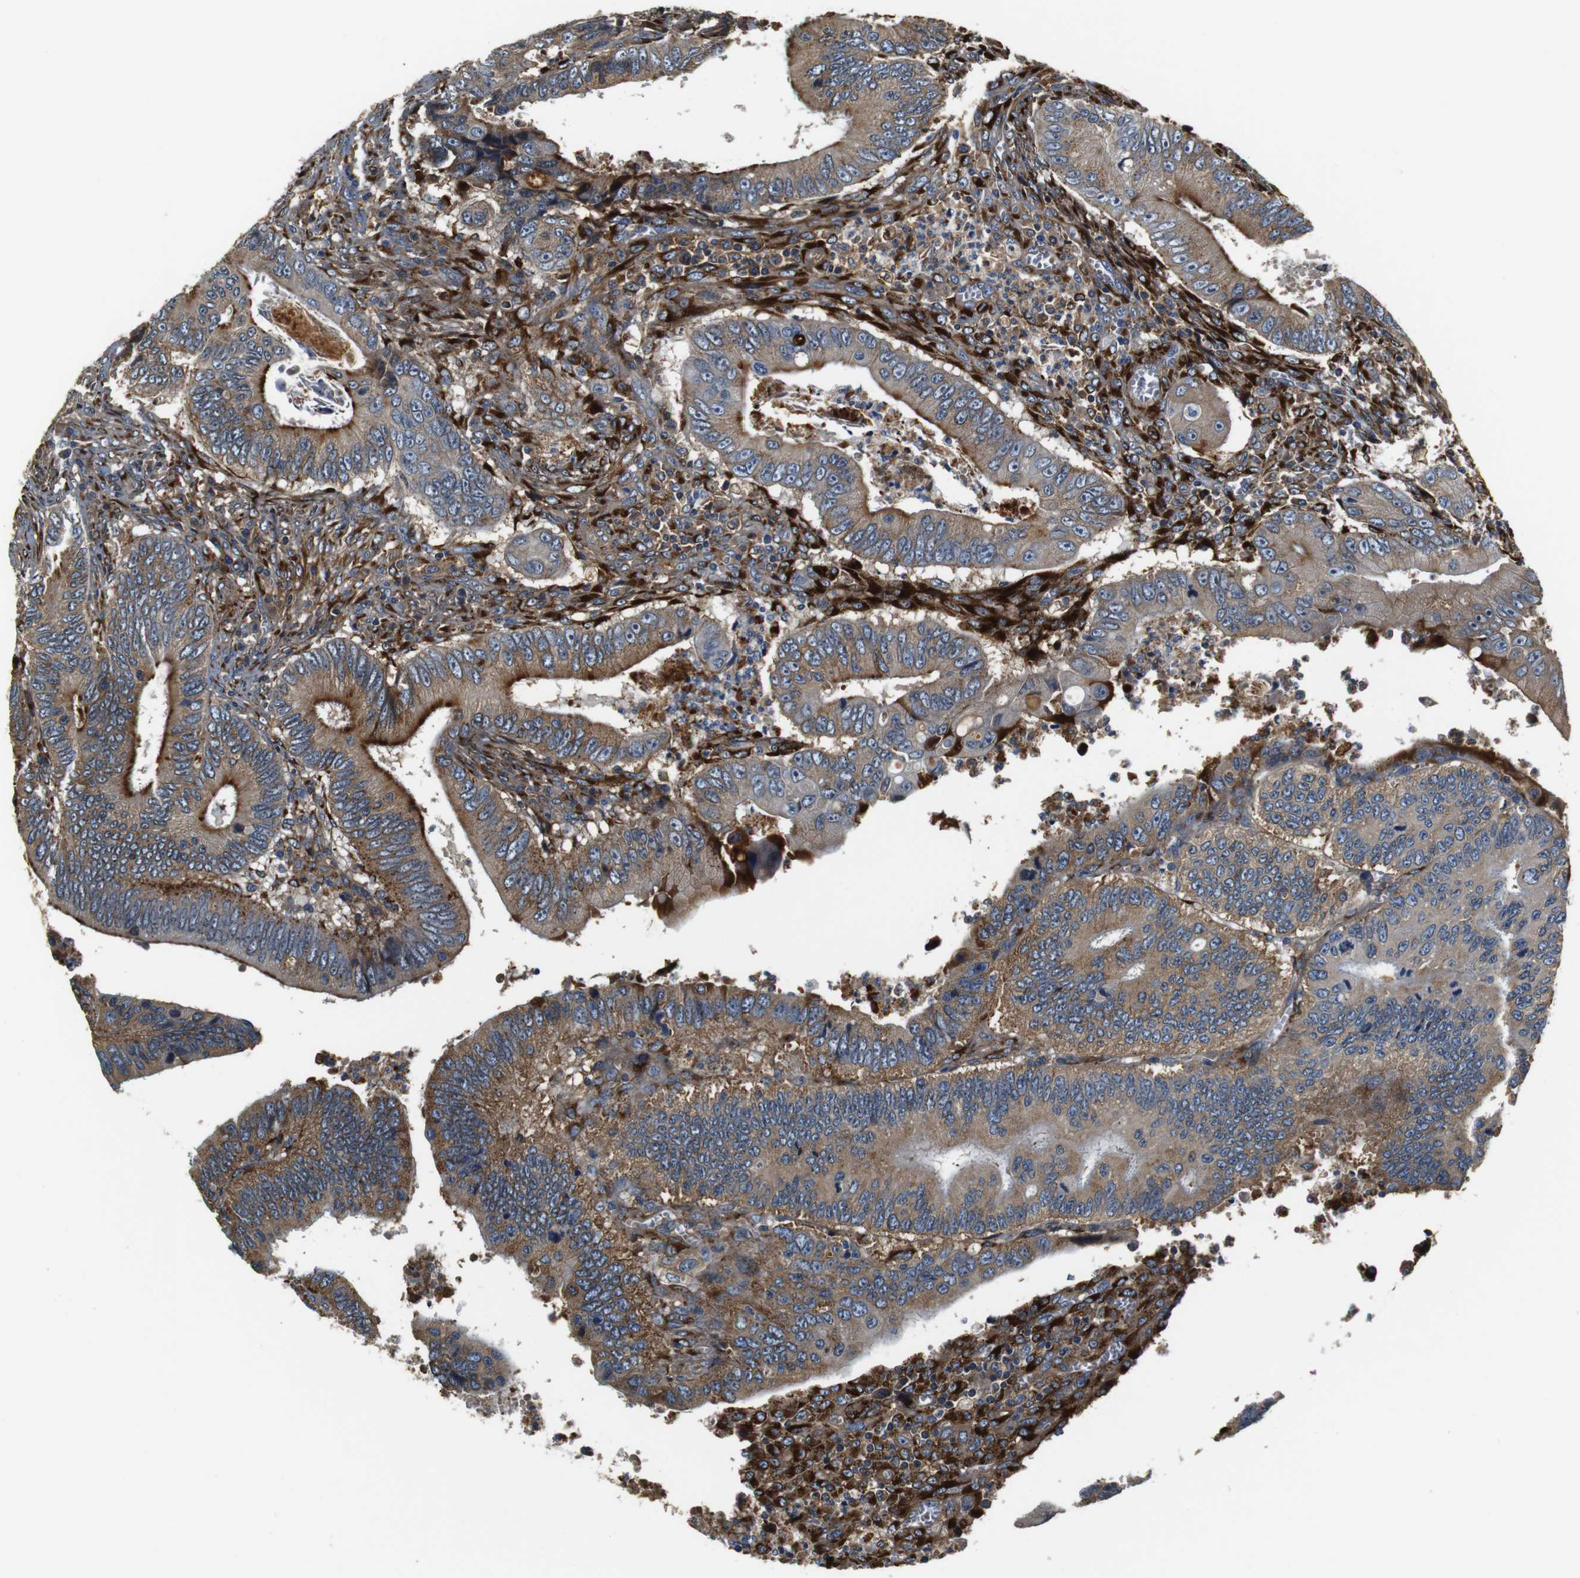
{"staining": {"intensity": "moderate", "quantity": ">75%", "location": "cytoplasmic/membranous"}, "tissue": "colorectal cancer", "cell_type": "Tumor cells", "image_type": "cancer", "snomed": [{"axis": "morphology", "description": "Inflammation, NOS"}, {"axis": "morphology", "description": "Adenocarcinoma, NOS"}, {"axis": "topography", "description": "Colon"}], "caption": "Immunohistochemistry image of neoplastic tissue: human colorectal cancer (adenocarcinoma) stained using immunohistochemistry (IHC) displays medium levels of moderate protein expression localized specifically in the cytoplasmic/membranous of tumor cells, appearing as a cytoplasmic/membranous brown color.", "gene": "COL1A1", "patient": {"sex": "male", "age": 72}}